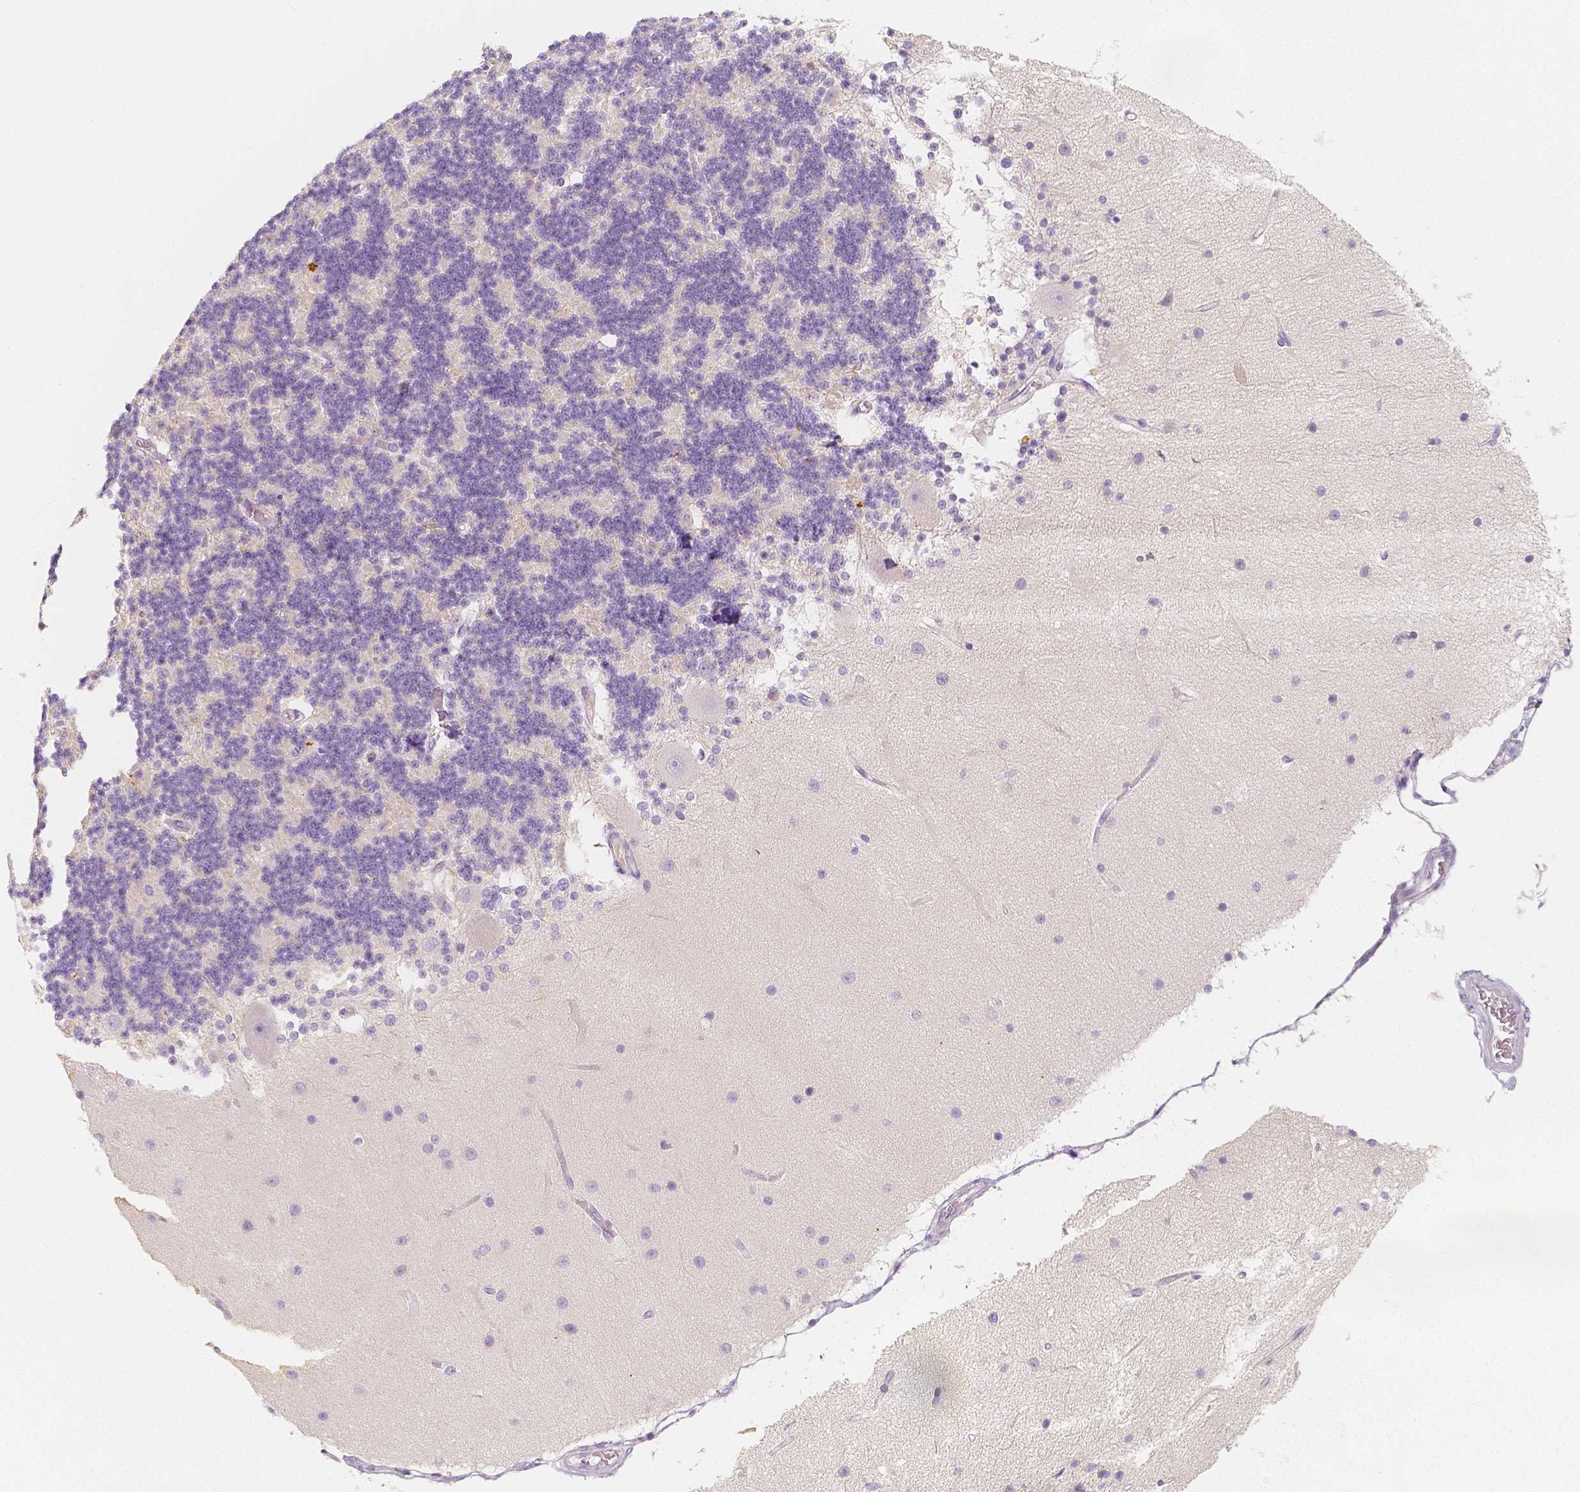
{"staining": {"intensity": "negative", "quantity": "none", "location": "none"}, "tissue": "cerebellum", "cell_type": "Cells in granular layer", "image_type": "normal", "snomed": [{"axis": "morphology", "description": "Normal tissue, NOS"}, {"axis": "topography", "description": "Cerebellum"}], "caption": "A high-resolution micrograph shows IHC staining of benign cerebellum, which demonstrates no significant positivity in cells in granular layer.", "gene": "BATF", "patient": {"sex": "female", "age": 54}}